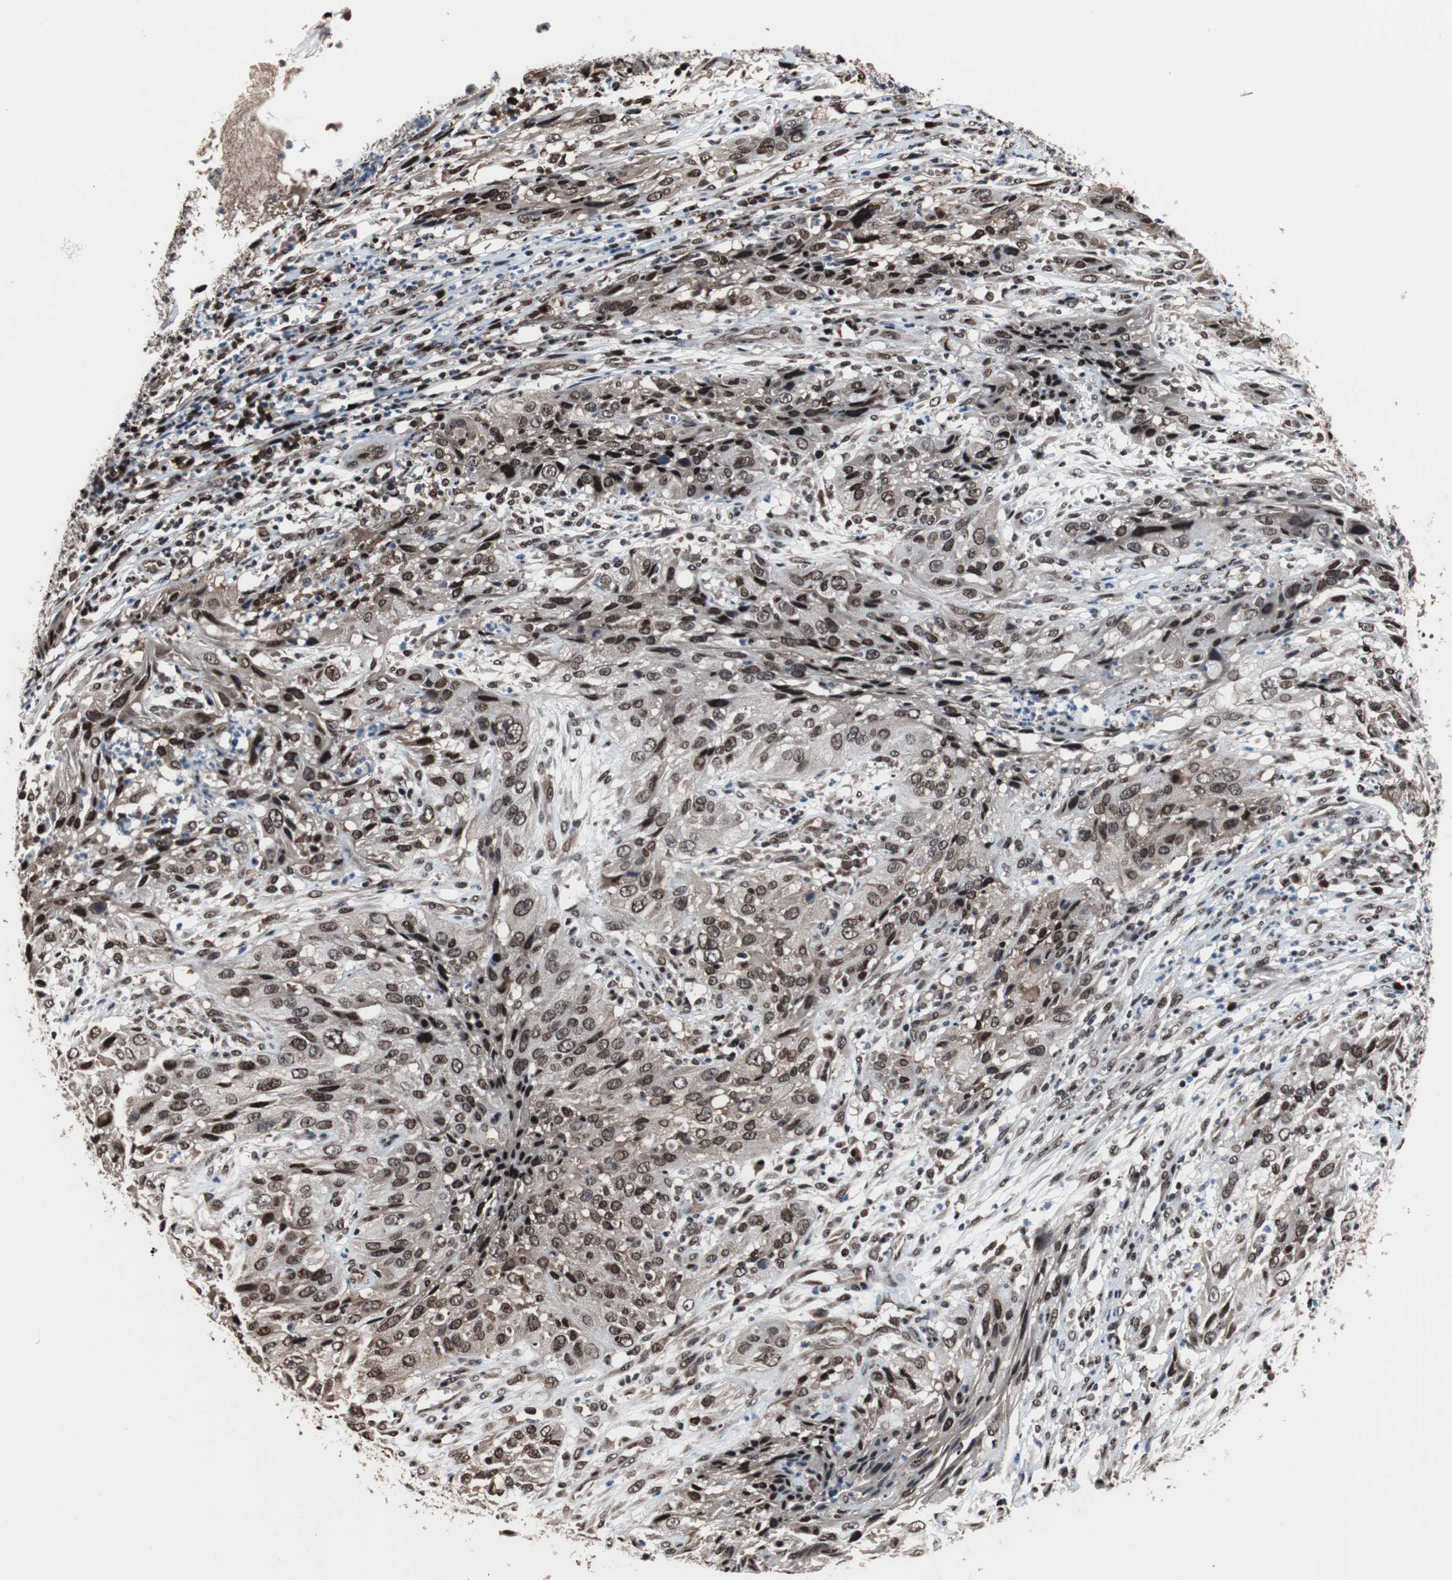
{"staining": {"intensity": "moderate", "quantity": ">75%", "location": "cytoplasmic/membranous,nuclear"}, "tissue": "cervical cancer", "cell_type": "Tumor cells", "image_type": "cancer", "snomed": [{"axis": "morphology", "description": "Squamous cell carcinoma, NOS"}, {"axis": "topography", "description": "Cervix"}], "caption": "A brown stain shows moderate cytoplasmic/membranous and nuclear positivity of a protein in cervical squamous cell carcinoma tumor cells. Nuclei are stained in blue.", "gene": "POGZ", "patient": {"sex": "female", "age": 32}}